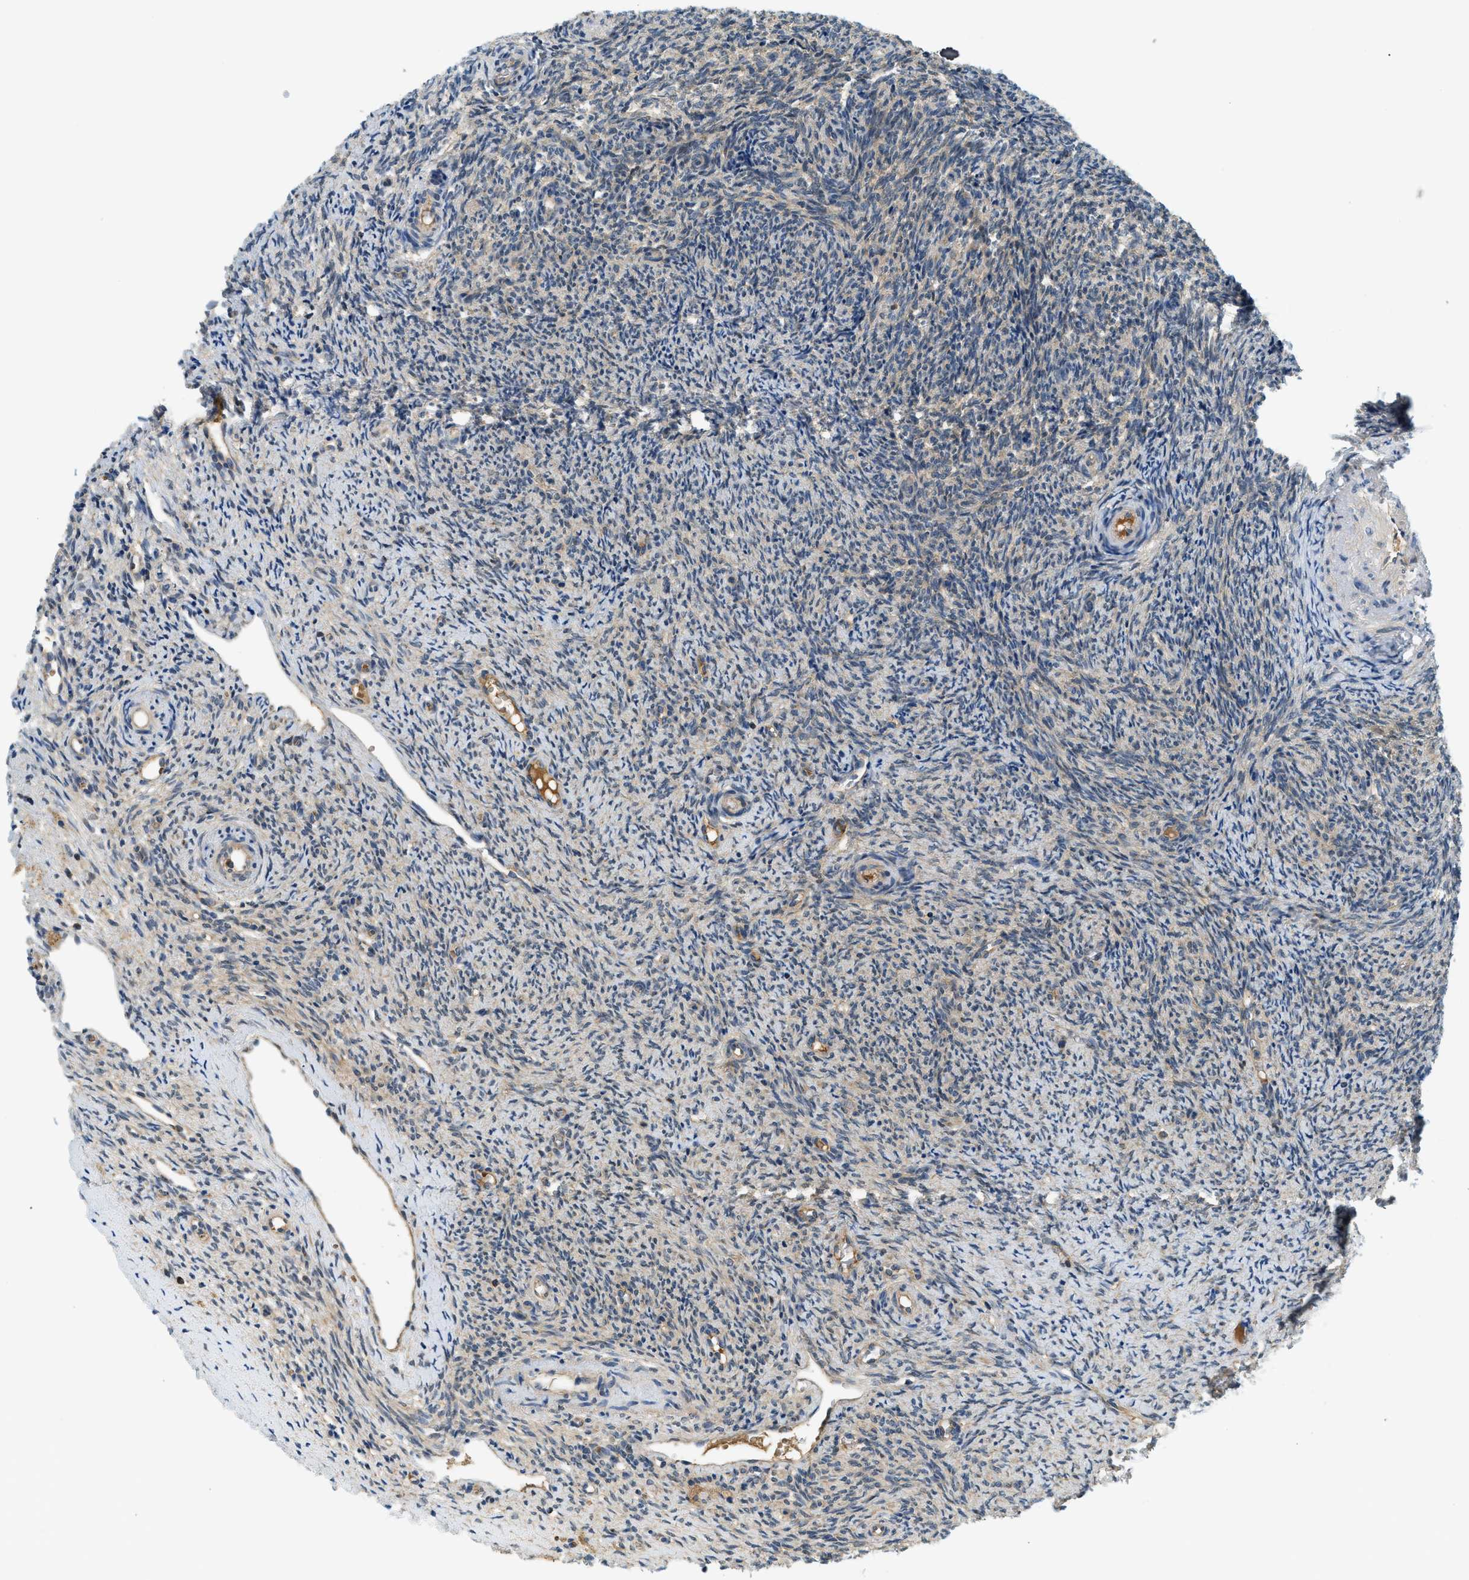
{"staining": {"intensity": "moderate", "quantity": ">75%", "location": "cytoplasmic/membranous"}, "tissue": "ovary", "cell_type": "Follicle cells", "image_type": "normal", "snomed": [{"axis": "morphology", "description": "Normal tissue, NOS"}, {"axis": "topography", "description": "Ovary"}], "caption": "Ovary stained with IHC reveals moderate cytoplasmic/membranous expression in approximately >75% of follicle cells.", "gene": "KCNK1", "patient": {"sex": "female", "age": 41}}